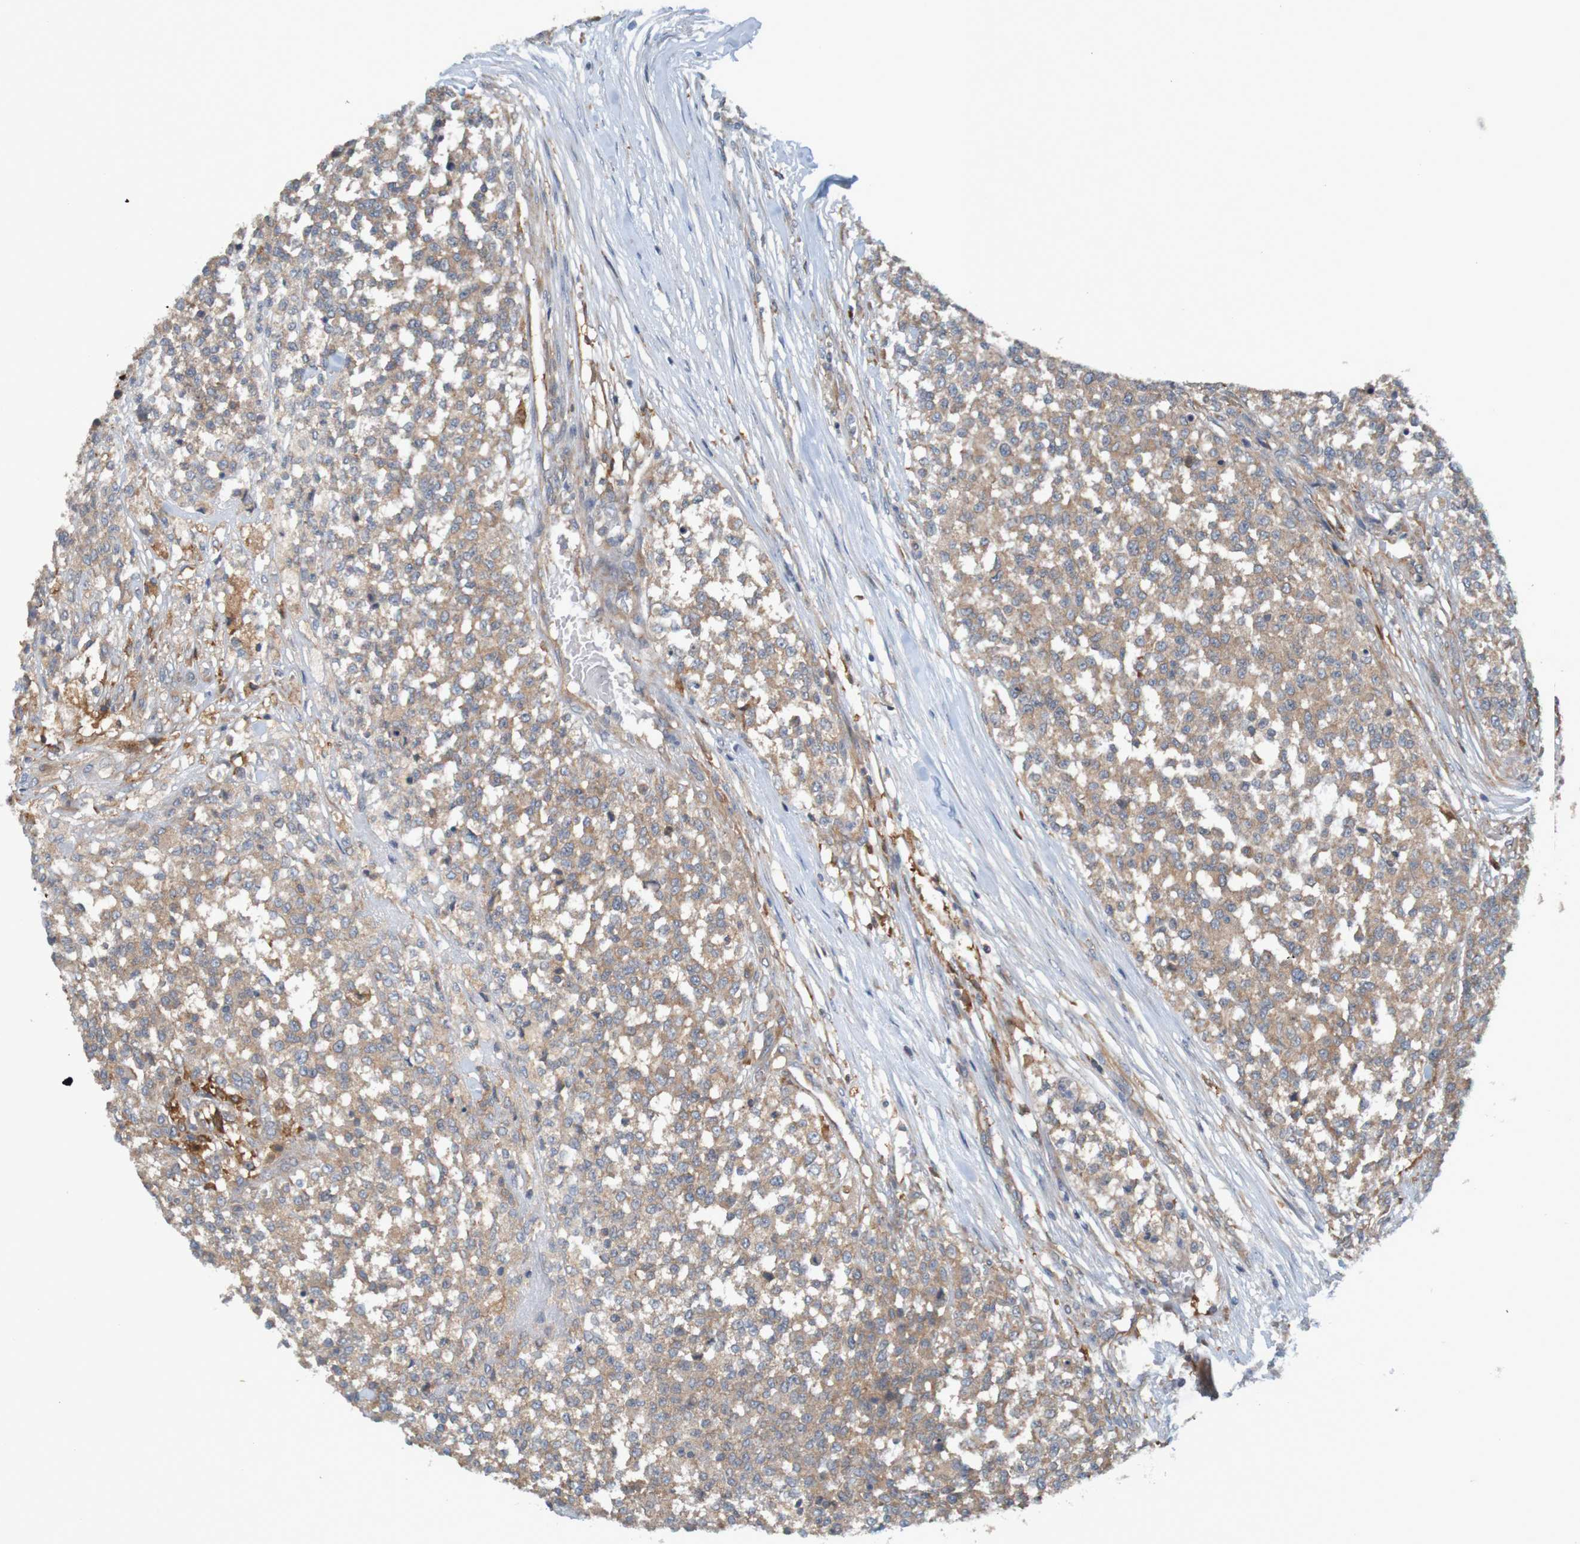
{"staining": {"intensity": "moderate", "quantity": ">75%", "location": "cytoplasmic/membranous"}, "tissue": "testis cancer", "cell_type": "Tumor cells", "image_type": "cancer", "snomed": [{"axis": "morphology", "description": "Seminoma, NOS"}, {"axis": "topography", "description": "Testis"}], "caption": "Approximately >75% of tumor cells in human testis seminoma reveal moderate cytoplasmic/membranous protein positivity as visualized by brown immunohistochemical staining.", "gene": "DNAJC4", "patient": {"sex": "male", "age": 59}}